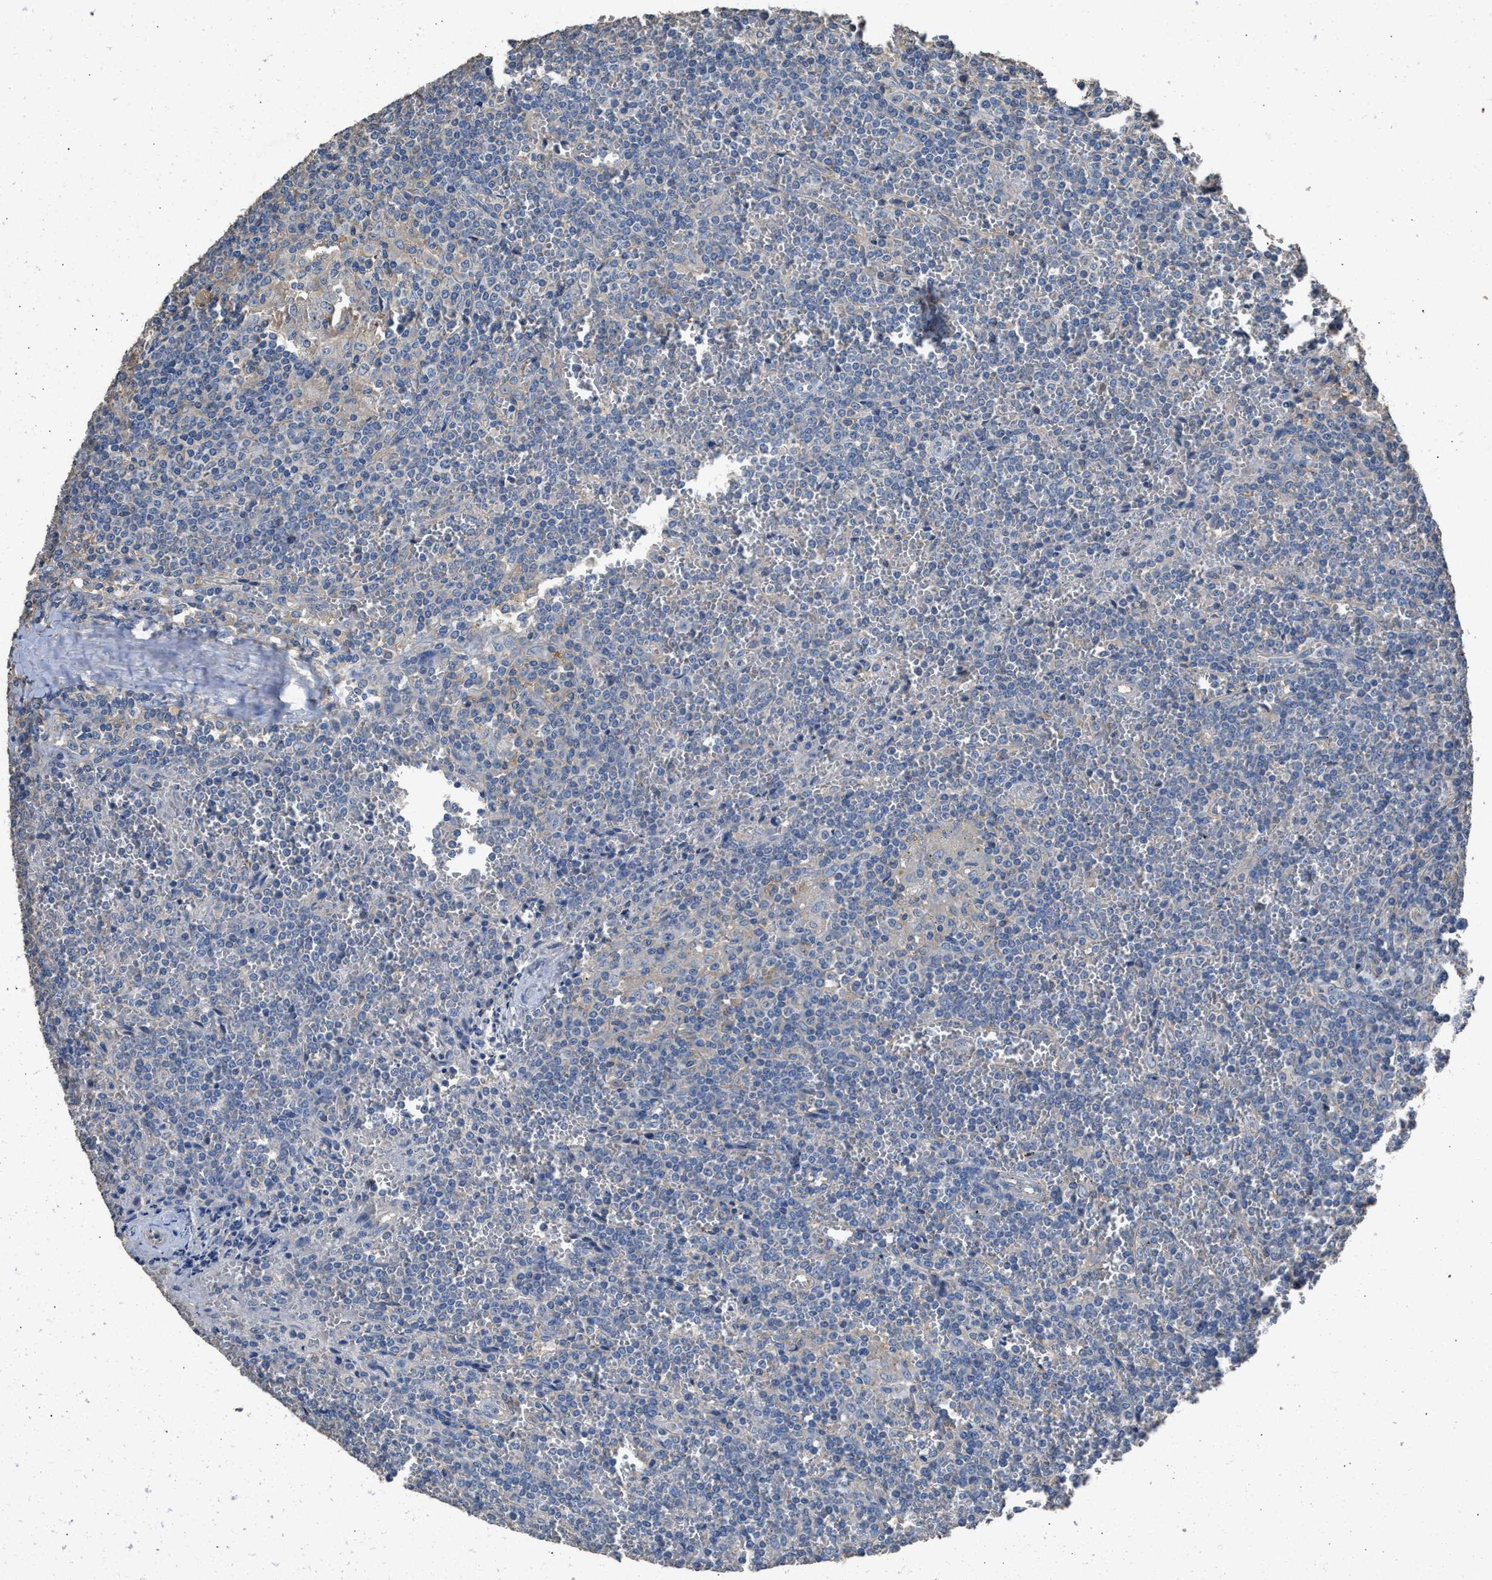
{"staining": {"intensity": "negative", "quantity": "none", "location": "none"}, "tissue": "lymphoma", "cell_type": "Tumor cells", "image_type": "cancer", "snomed": [{"axis": "morphology", "description": "Malignant lymphoma, non-Hodgkin's type, Low grade"}, {"axis": "topography", "description": "Spleen"}], "caption": "Immunohistochemical staining of human low-grade malignant lymphoma, non-Hodgkin's type reveals no significant positivity in tumor cells. (DAB immunohistochemistry (IHC), high magnification).", "gene": "ITSN1", "patient": {"sex": "female", "age": 19}}